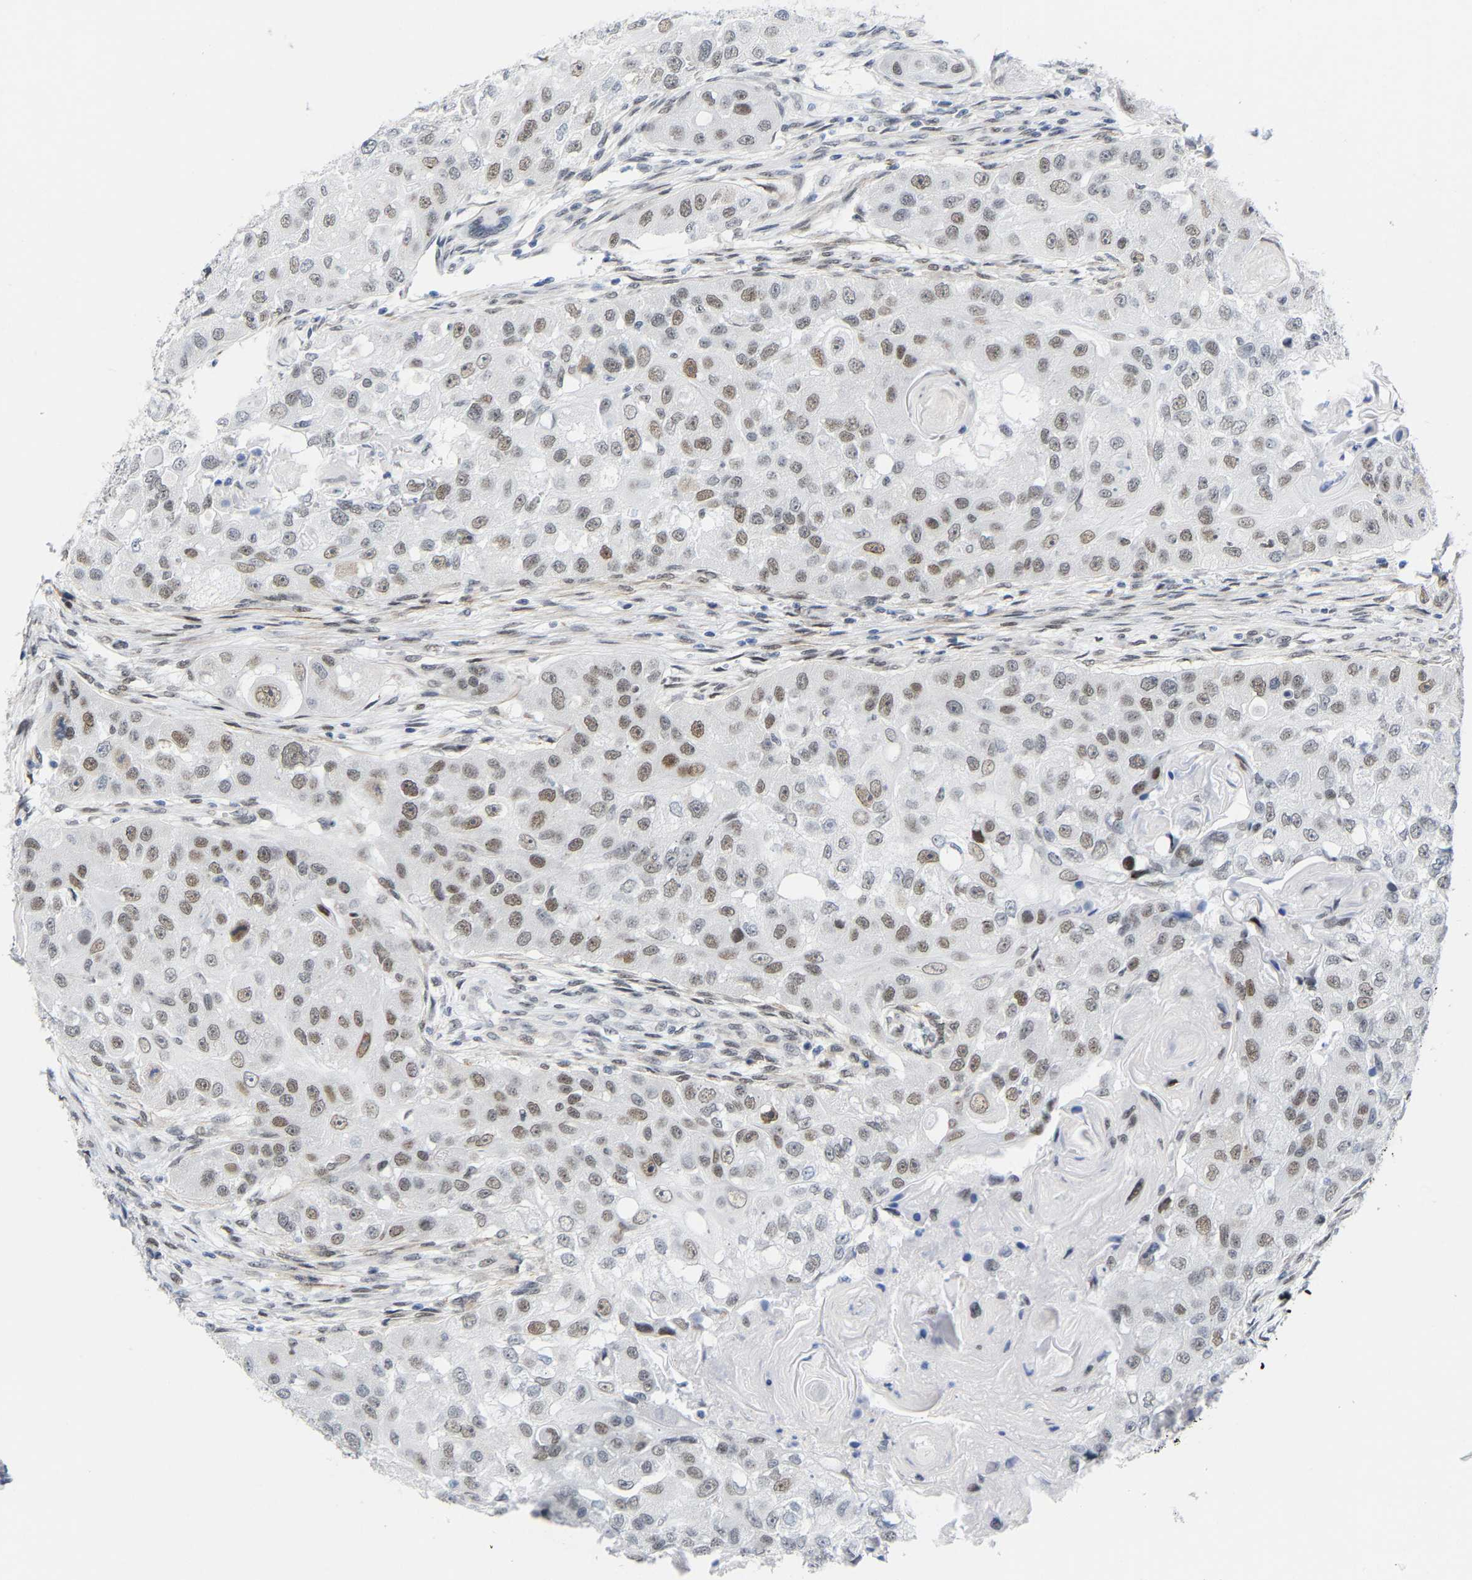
{"staining": {"intensity": "weak", "quantity": ">75%", "location": "nuclear"}, "tissue": "head and neck cancer", "cell_type": "Tumor cells", "image_type": "cancer", "snomed": [{"axis": "morphology", "description": "Normal tissue, NOS"}, {"axis": "morphology", "description": "Squamous cell carcinoma, NOS"}, {"axis": "topography", "description": "Skeletal muscle"}, {"axis": "topography", "description": "Head-Neck"}], "caption": "Human head and neck cancer stained for a protein (brown) reveals weak nuclear positive staining in about >75% of tumor cells.", "gene": "FAM180A", "patient": {"sex": "male", "age": 51}}